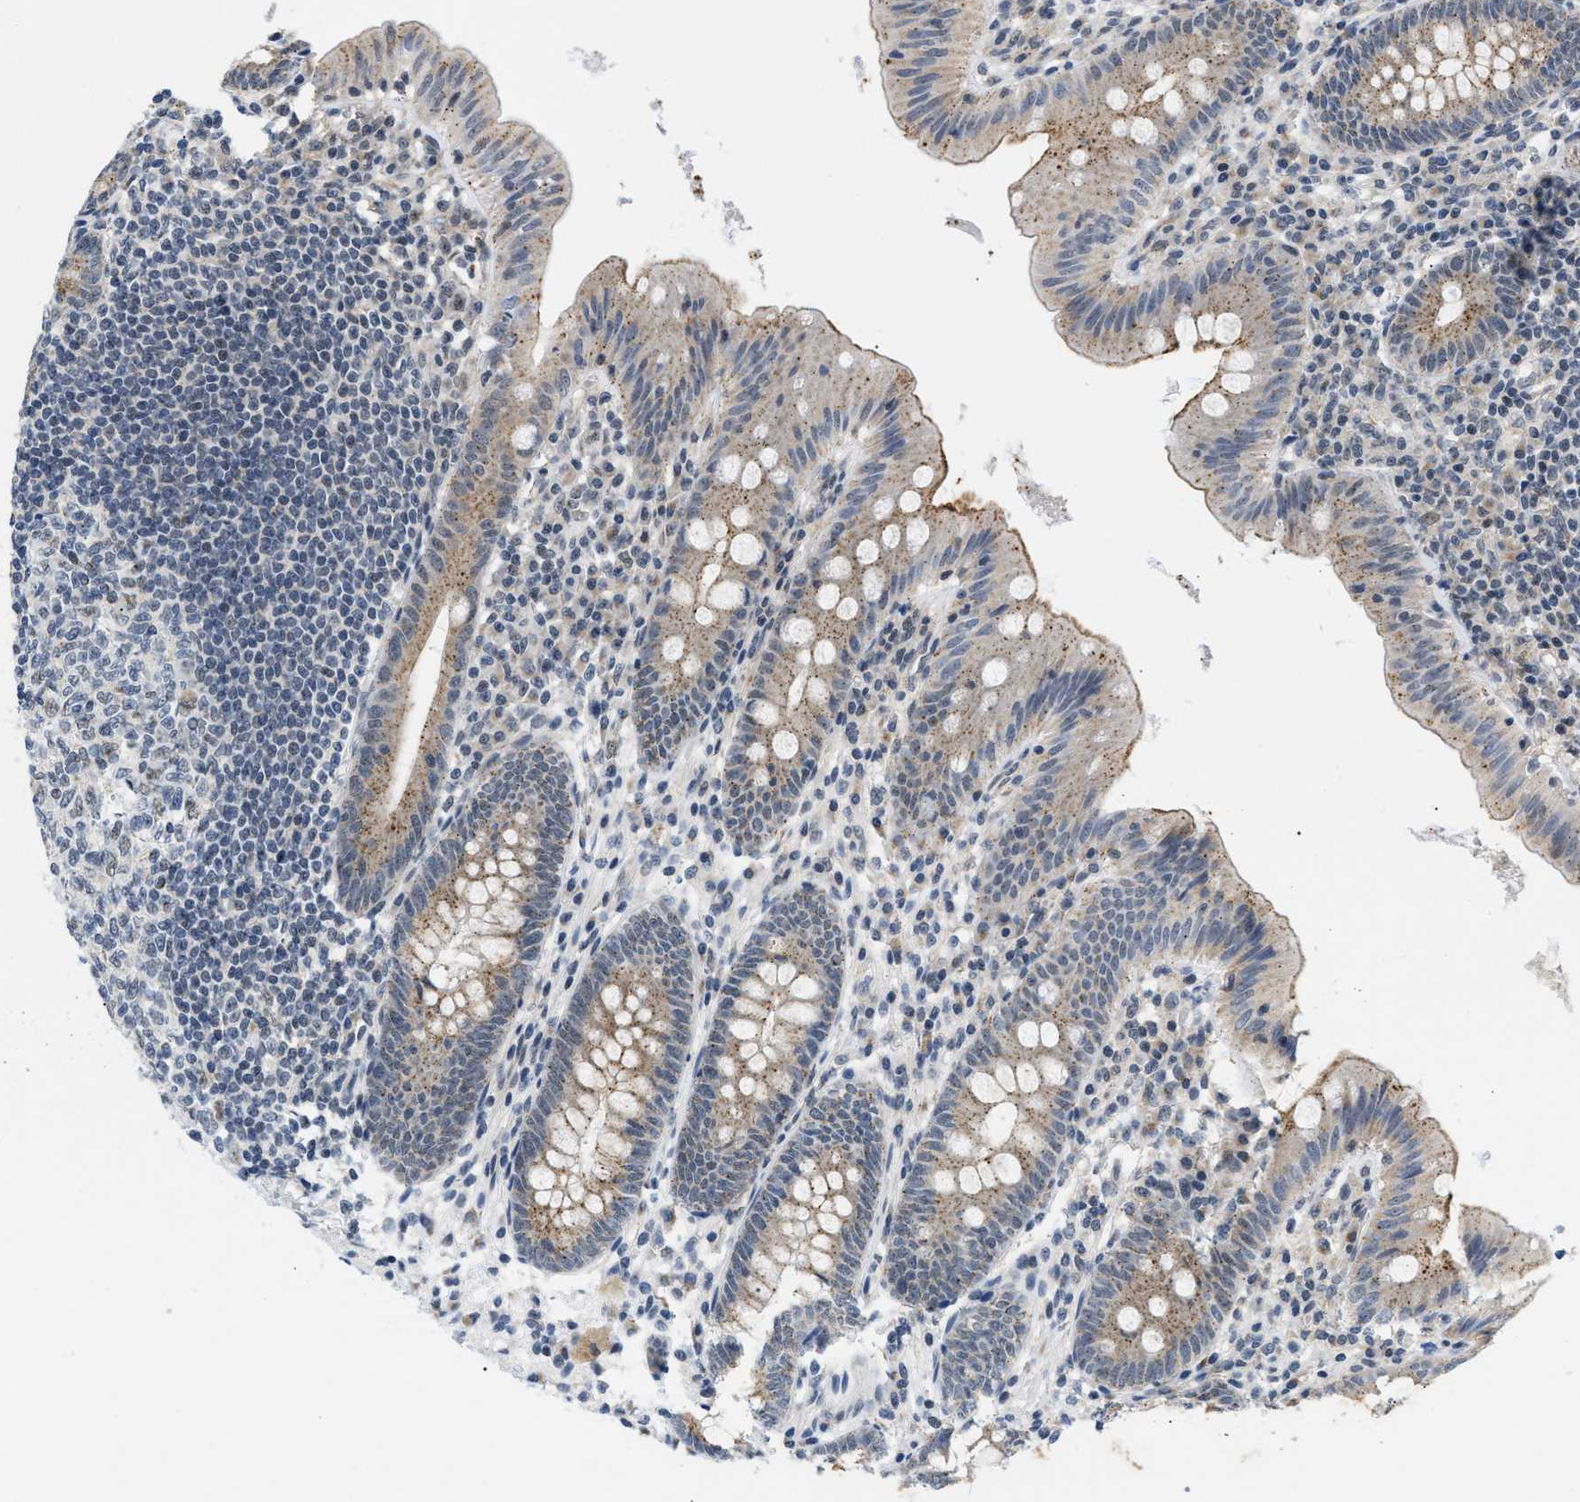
{"staining": {"intensity": "weak", "quantity": ">75%", "location": "cytoplasmic/membranous"}, "tissue": "appendix", "cell_type": "Glandular cells", "image_type": "normal", "snomed": [{"axis": "morphology", "description": "Normal tissue, NOS"}, {"axis": "topography", "description": "Appendix"}], "caption": "Protein analysis of unremarkable appendix reveals weak cytoplasmic/membranous positivity in about >75% of glandular cells.", "gene": "ZBTB11", "patient": {"sex": "male", "age": 56}}